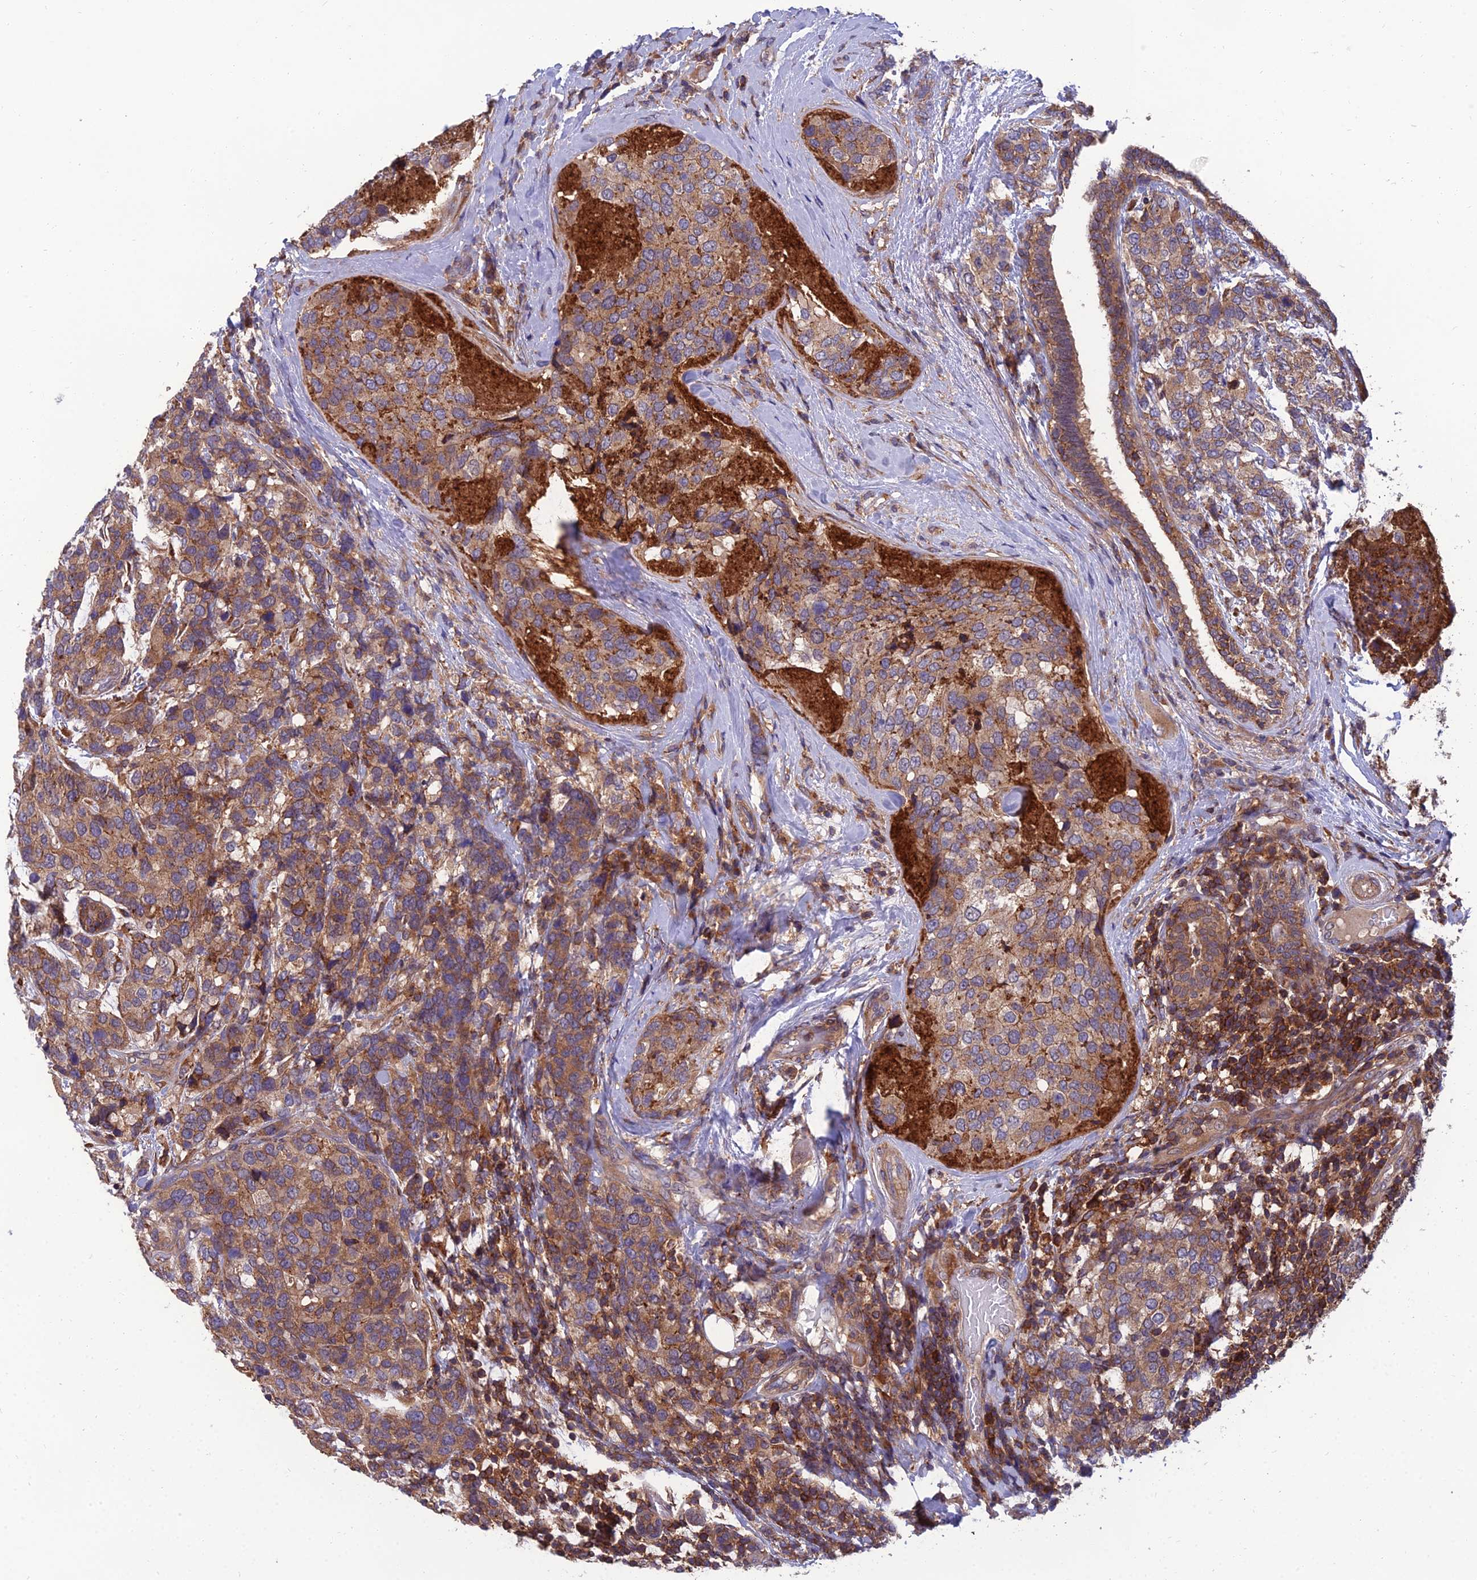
{"staining": {"intensity": "moderate", "quantity": ">75%", "location": "cytoplasmic/membranous"}, "tissue": "breast cancer", "cell_type": "Tumor cells", "image_type": "cancer", "snomed": [{"axis": "morphology", "description": "Lobular carcinoma"}, {"axis": "topography", "description": "Breast"}], "caption": "Brown immunohistochemical staining in human breast cancer shows moderate cytoplasmic/membranous staining in about >75% of tumor cells.", "gene": "UMAD1", "patient": {"sex": "female", "age": 59}}